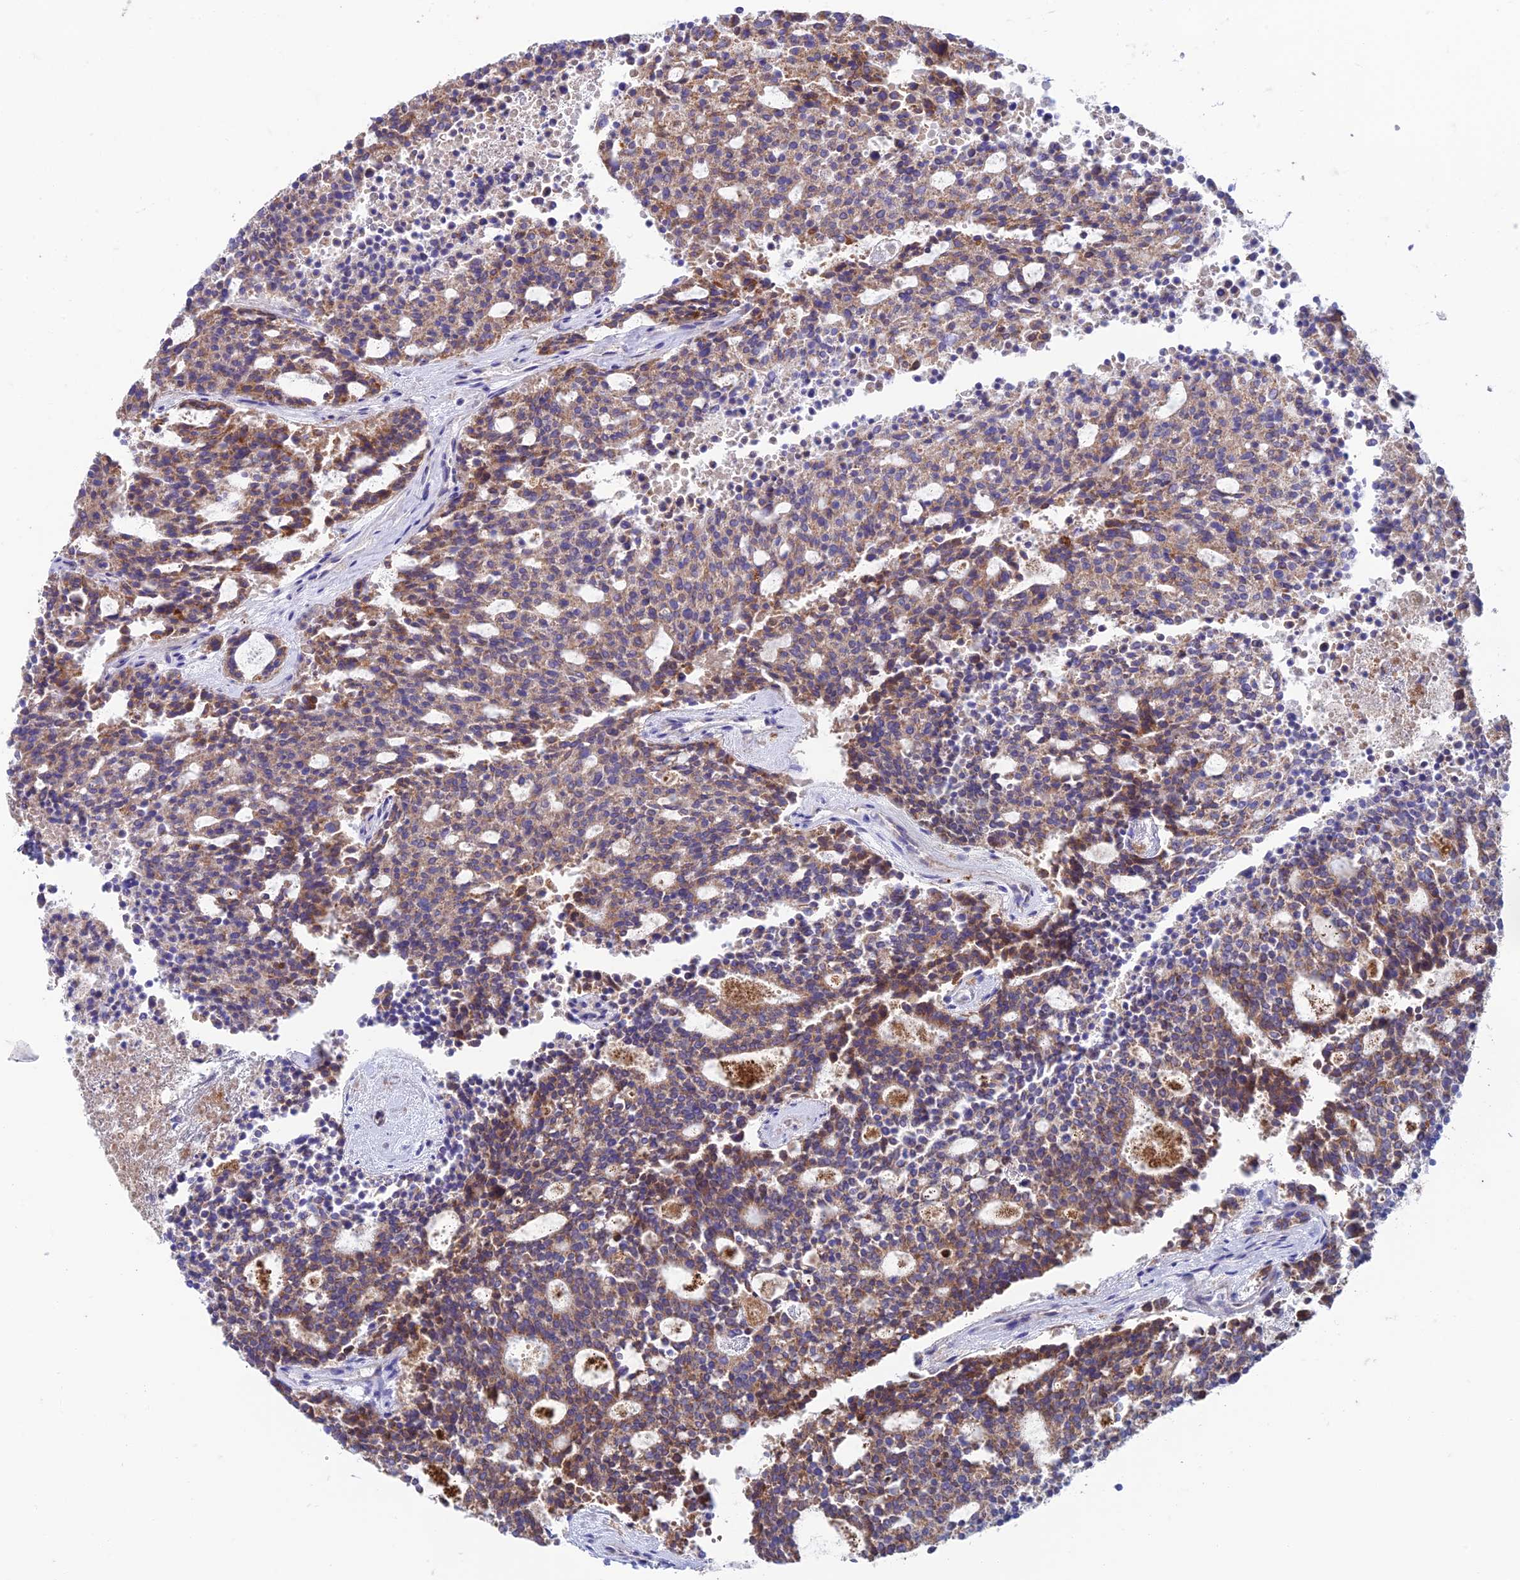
{"staining": {"intensity": "moderate", "quantity": ">75%", "location": "cytoplasmic/membranous"}, "tissue": "carcinoid", "cell_type": "Tumor cells", "image_type": "cancer", "snomed": [{"axis": "morphology", "description": "Carcinoid, malignant, NOS"}, {"axis": "topography", "description": "Pancreas"}], "caption": "Carcinoid (malignant) stained for a protein (brown) demonstrates moderate cytoplasmic/membranous positive positivity in approximately >75% of tumor cells.", "gene": "ZNF181", "patient": {"sex": "female", "age": 54}}